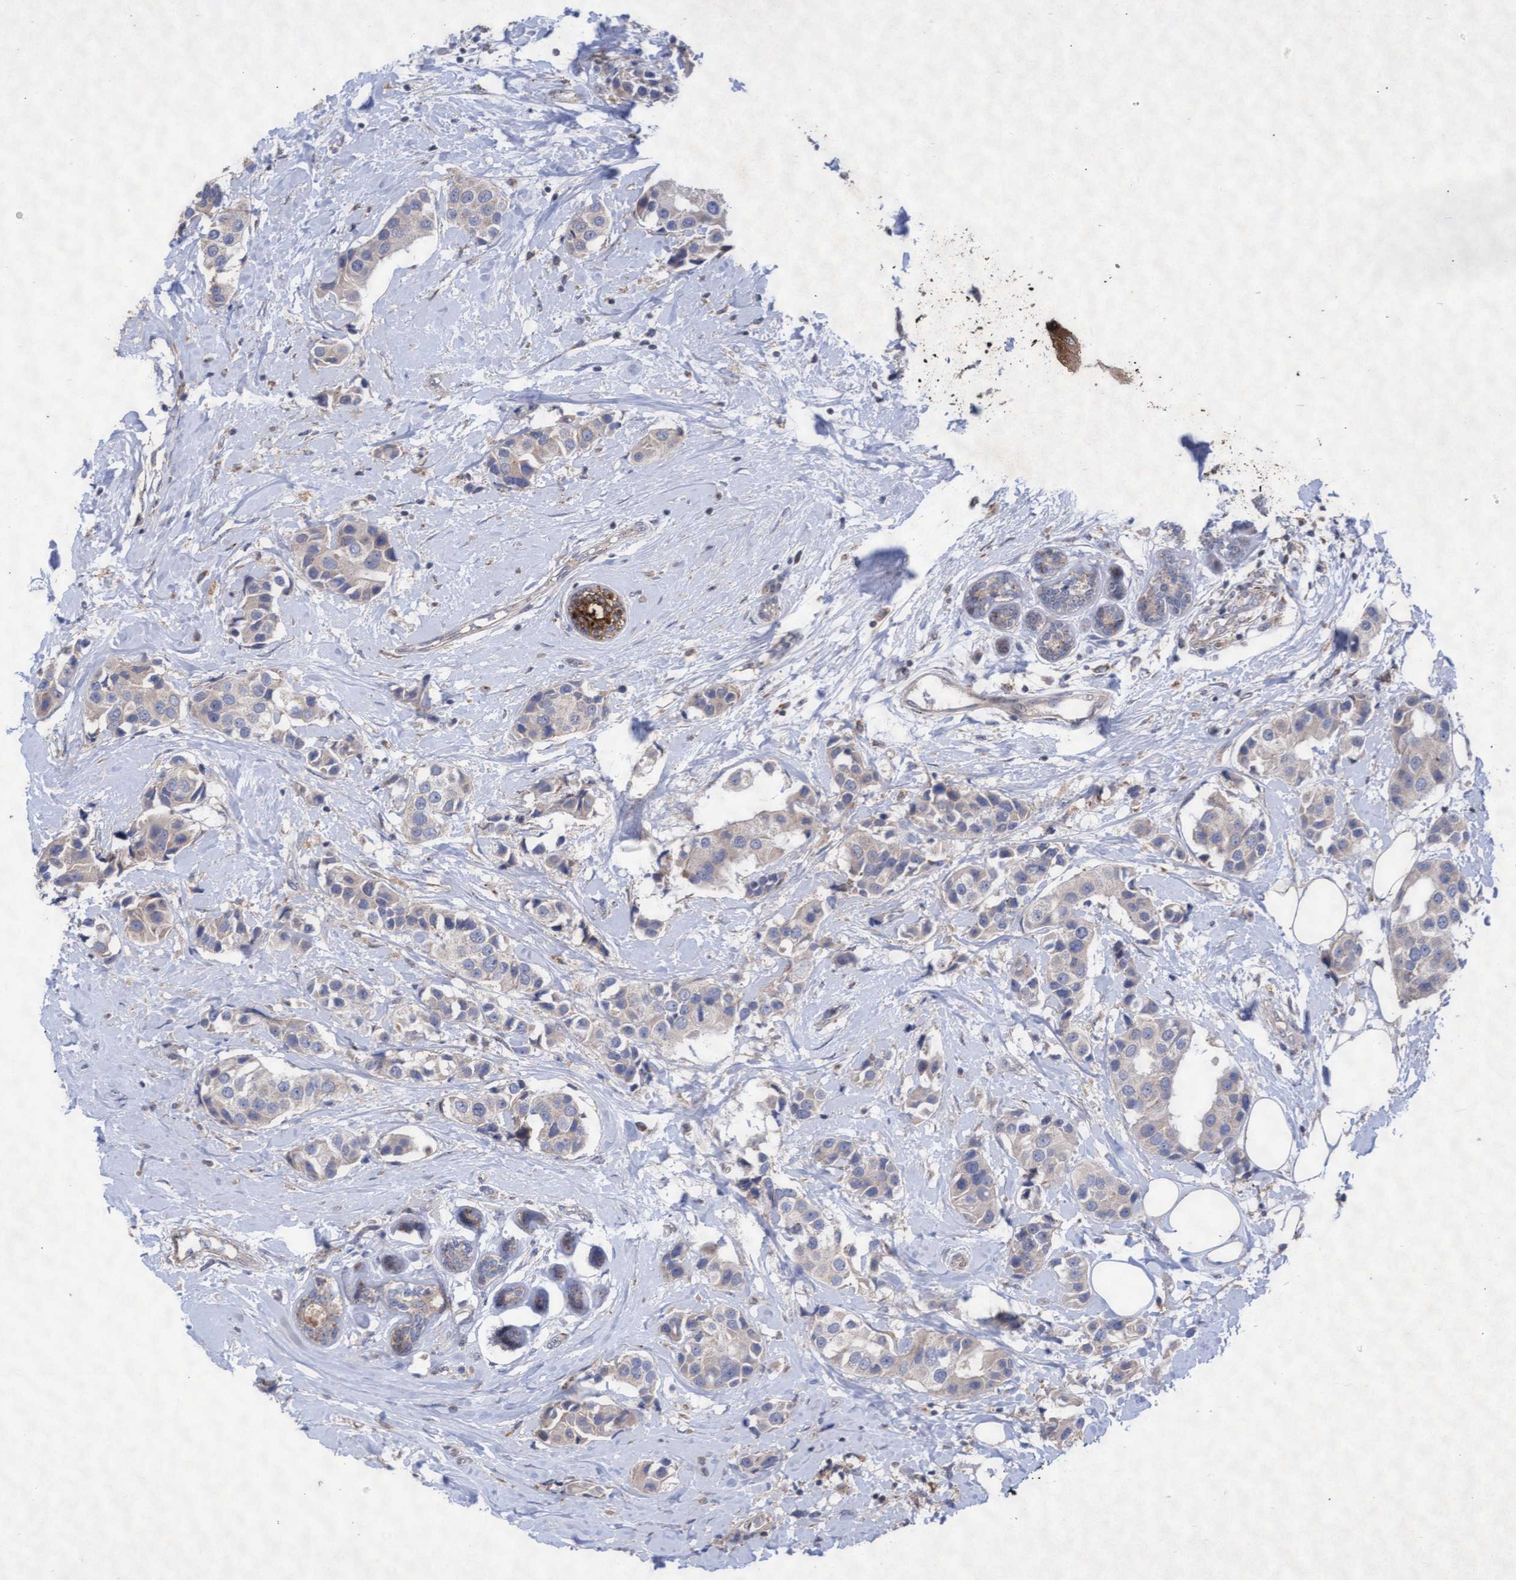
{"staining": {"intensity": "negative", "quantity": "none", "location": "none"}, "tissue": "breast cancer", "cell_type": "Tumor cells", "image_type": "cancer", "snomed": [{"axis": "morphology", "description": "Normal tissue, NOS"}, {"axis": "morphology", "description": "Duct carcinoma"}, {"axis": "topography", "description": "Breast"}], "caption": "This is a photomicrograph of immunohistochemistry staining of breast cancer (intraductal carcinoma), which shows no expression in tumor cells.", "gene": "ABCF2", "patient": {"sex": "female", "age": 39}}